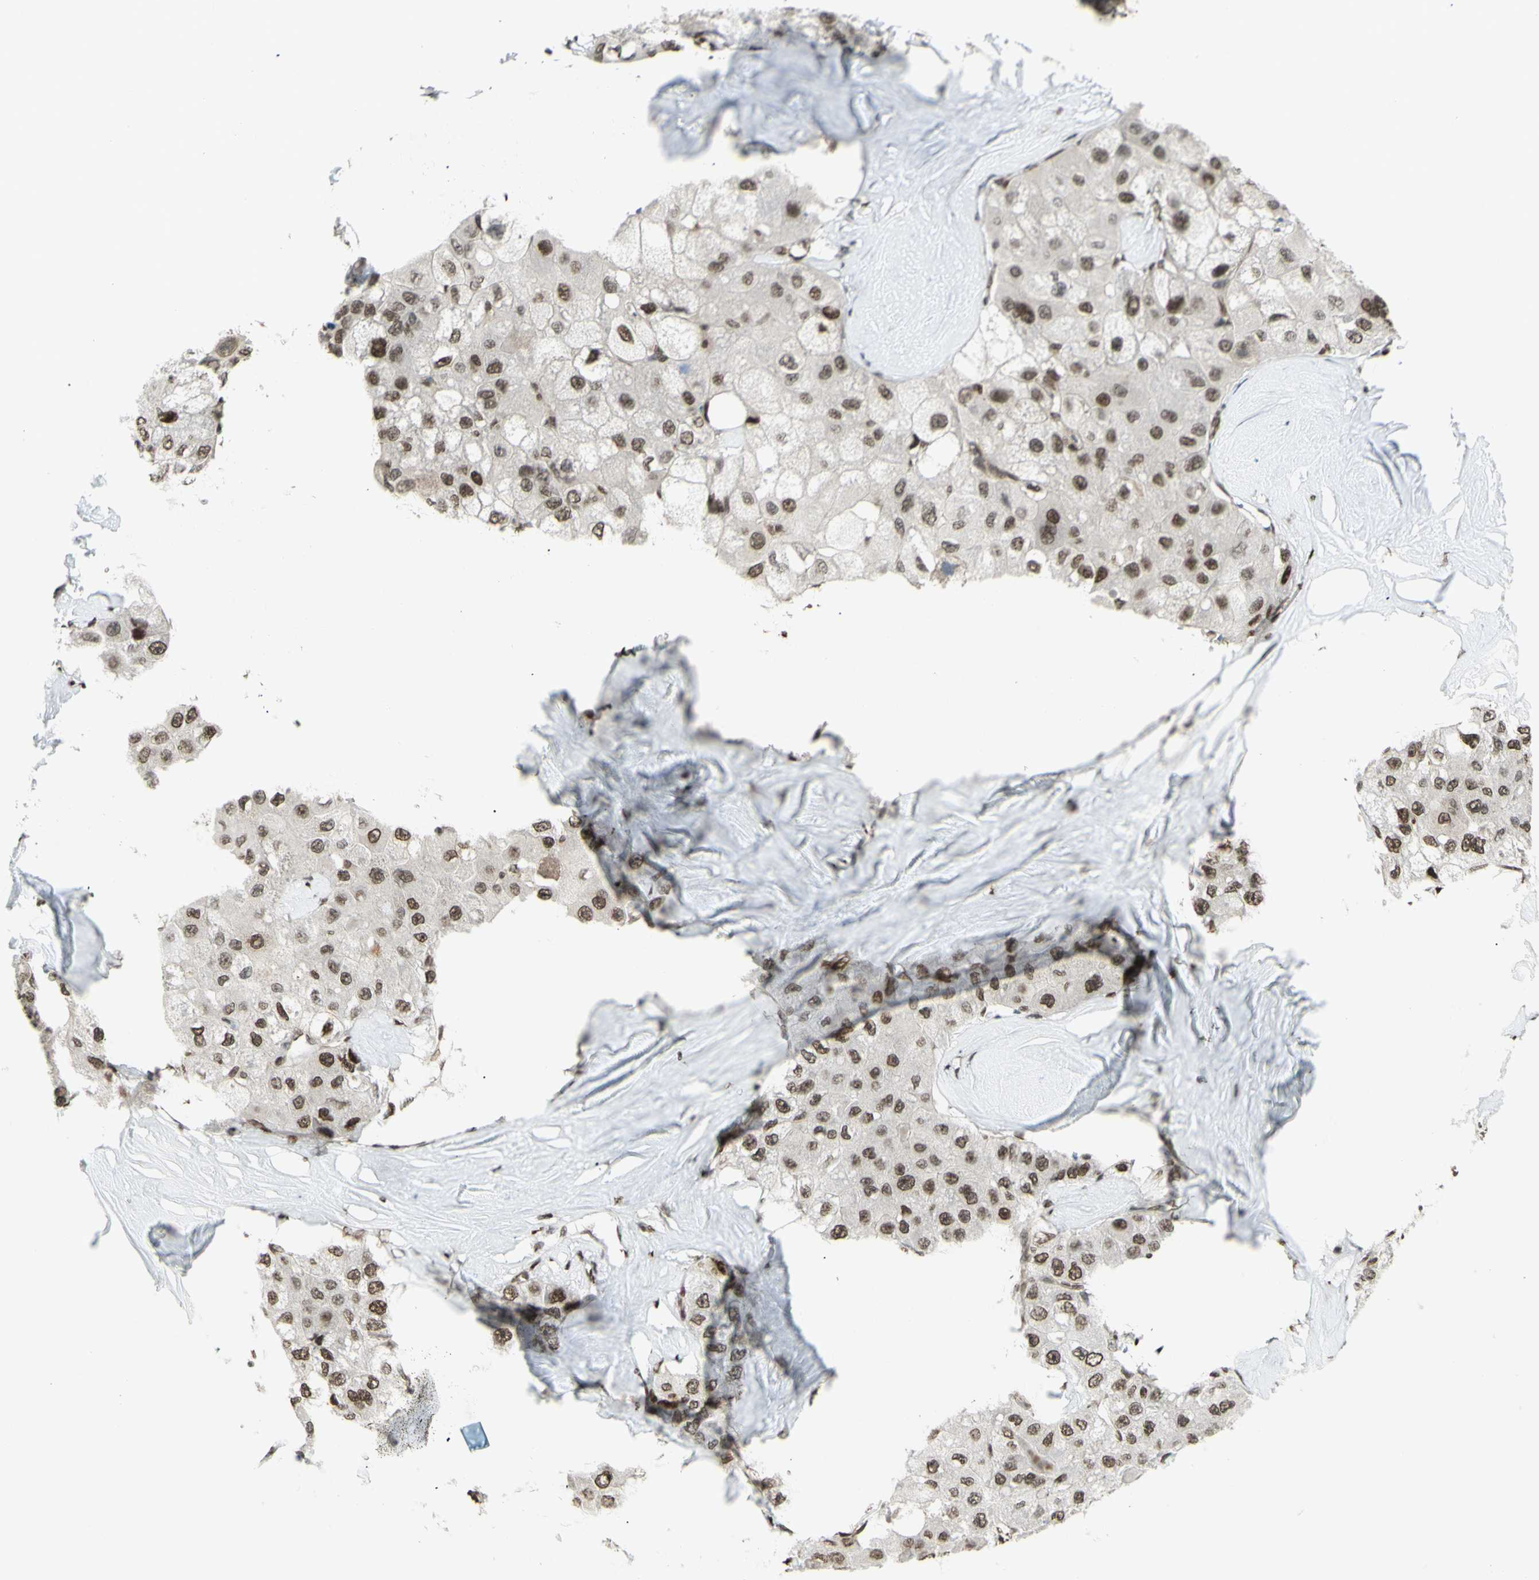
{"staining": {"intensity": "moderate", "quantity": ">75%", "location": "nuclear"}, "tissue": "liver cancer", "cell_type": "Tumor cells", "image_type": "cancer", "snomed": [{"axis": "morphology", "description": "Carcinoma, Hepatocellular, NOS"}, {"axis": "topography", "description": "Liver"}], "caption": "Hepatocellular carcinoma (liver) stained with DAB immunohistochemistry shows medium levels of moderate nuclear staining in about >75% of tumor cells.", "gene": "ZMYM6", "patient": {"sex": "male", "age": 80}}